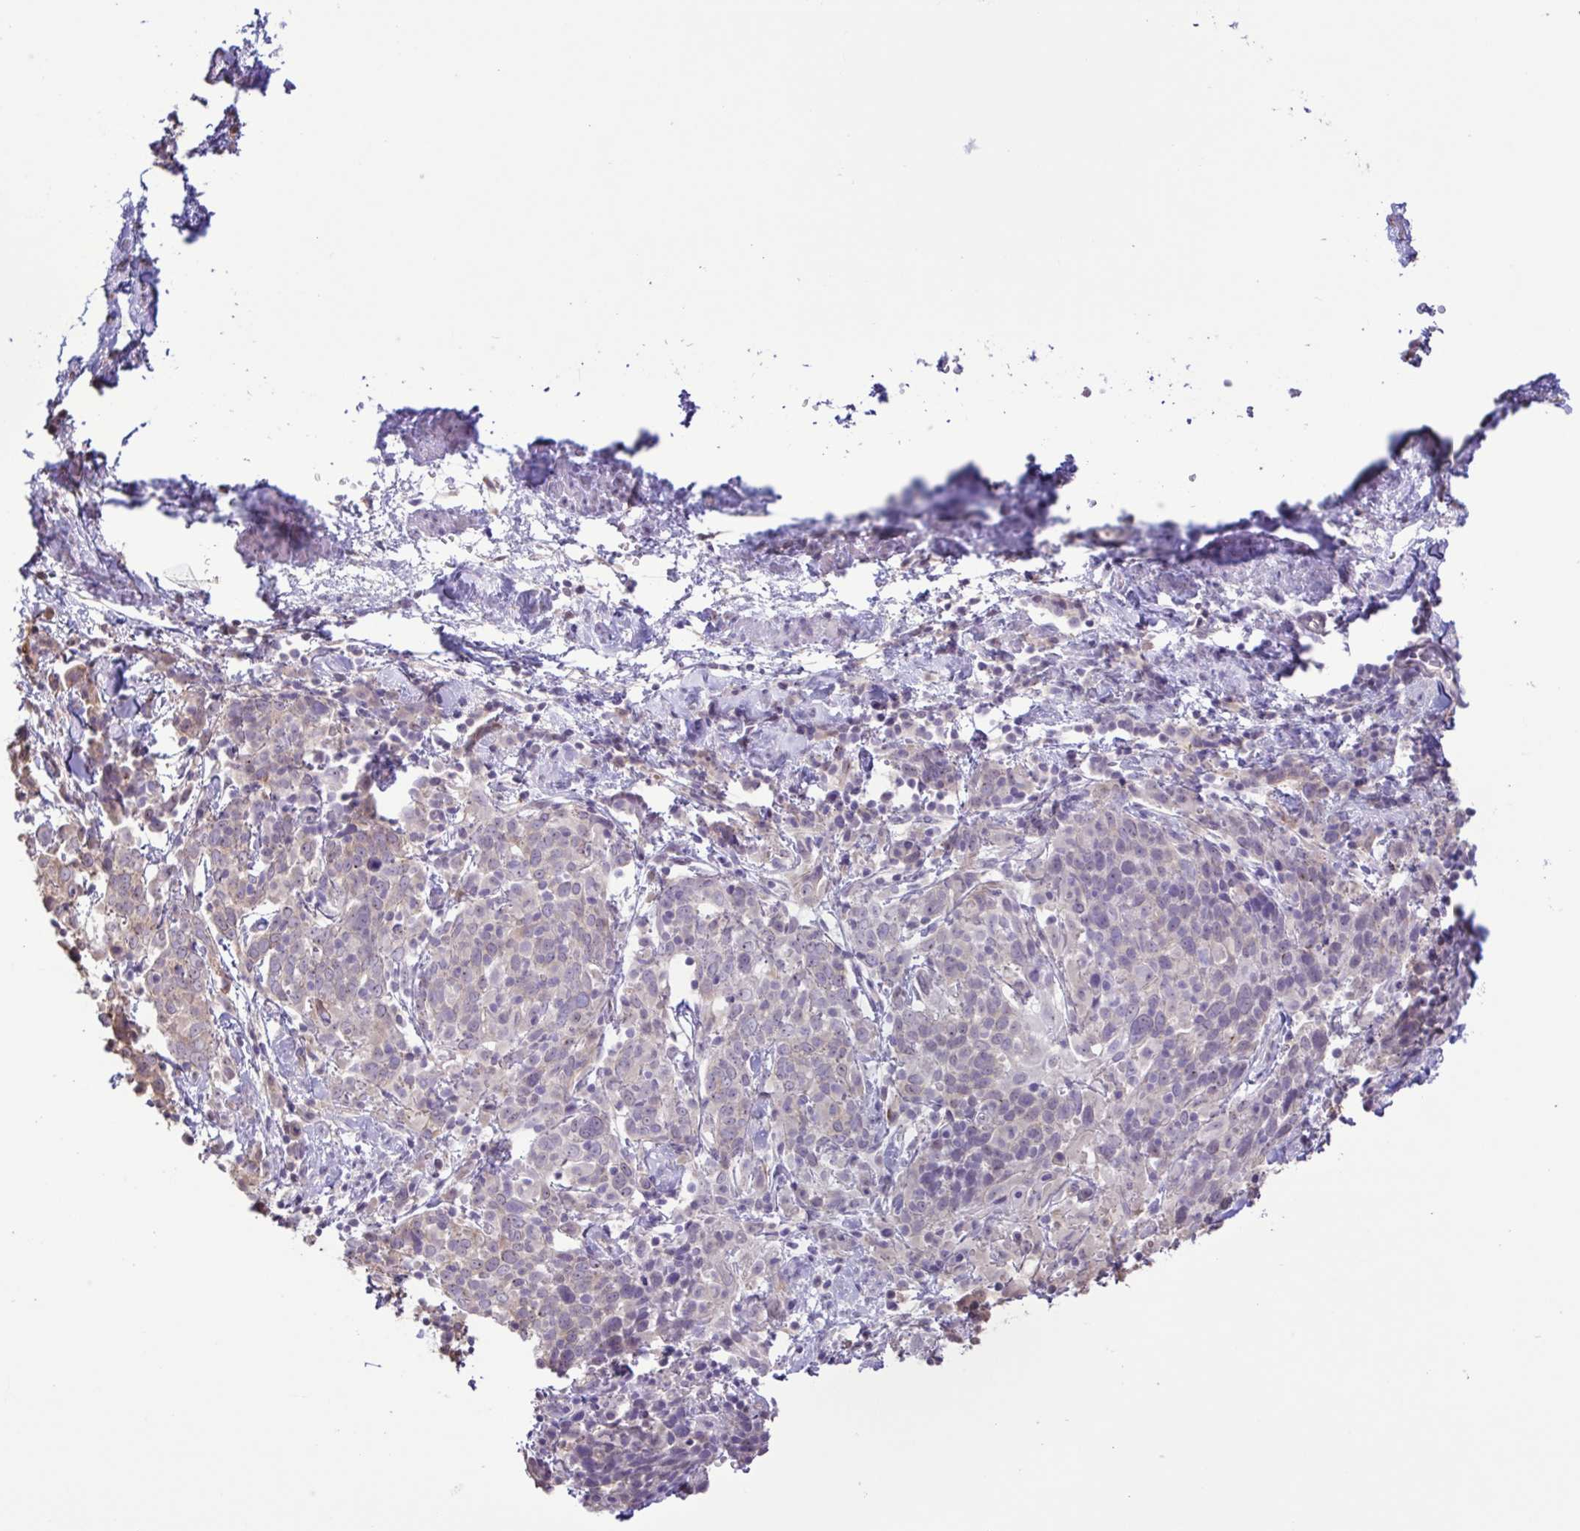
{"staining": {"intensity": "negative", "quantity": "none", "location": "none"}, "tissue": "cervical cancer", "cell_type": "Tumor cells", "image_type": "cancer", "snomed": [{"axis": "morphology", "description": "Squamous cell carcinoma, NOS"}, {"axis": "topography", "description": "Cervix"}], "caption": "Squamous cell carcinoma (cervical) was stained to show a protein in brown. There is no significant expression in tumor cells.", "gene": "CYP17A1", "patient": {"sex": "female", "age": 61}}